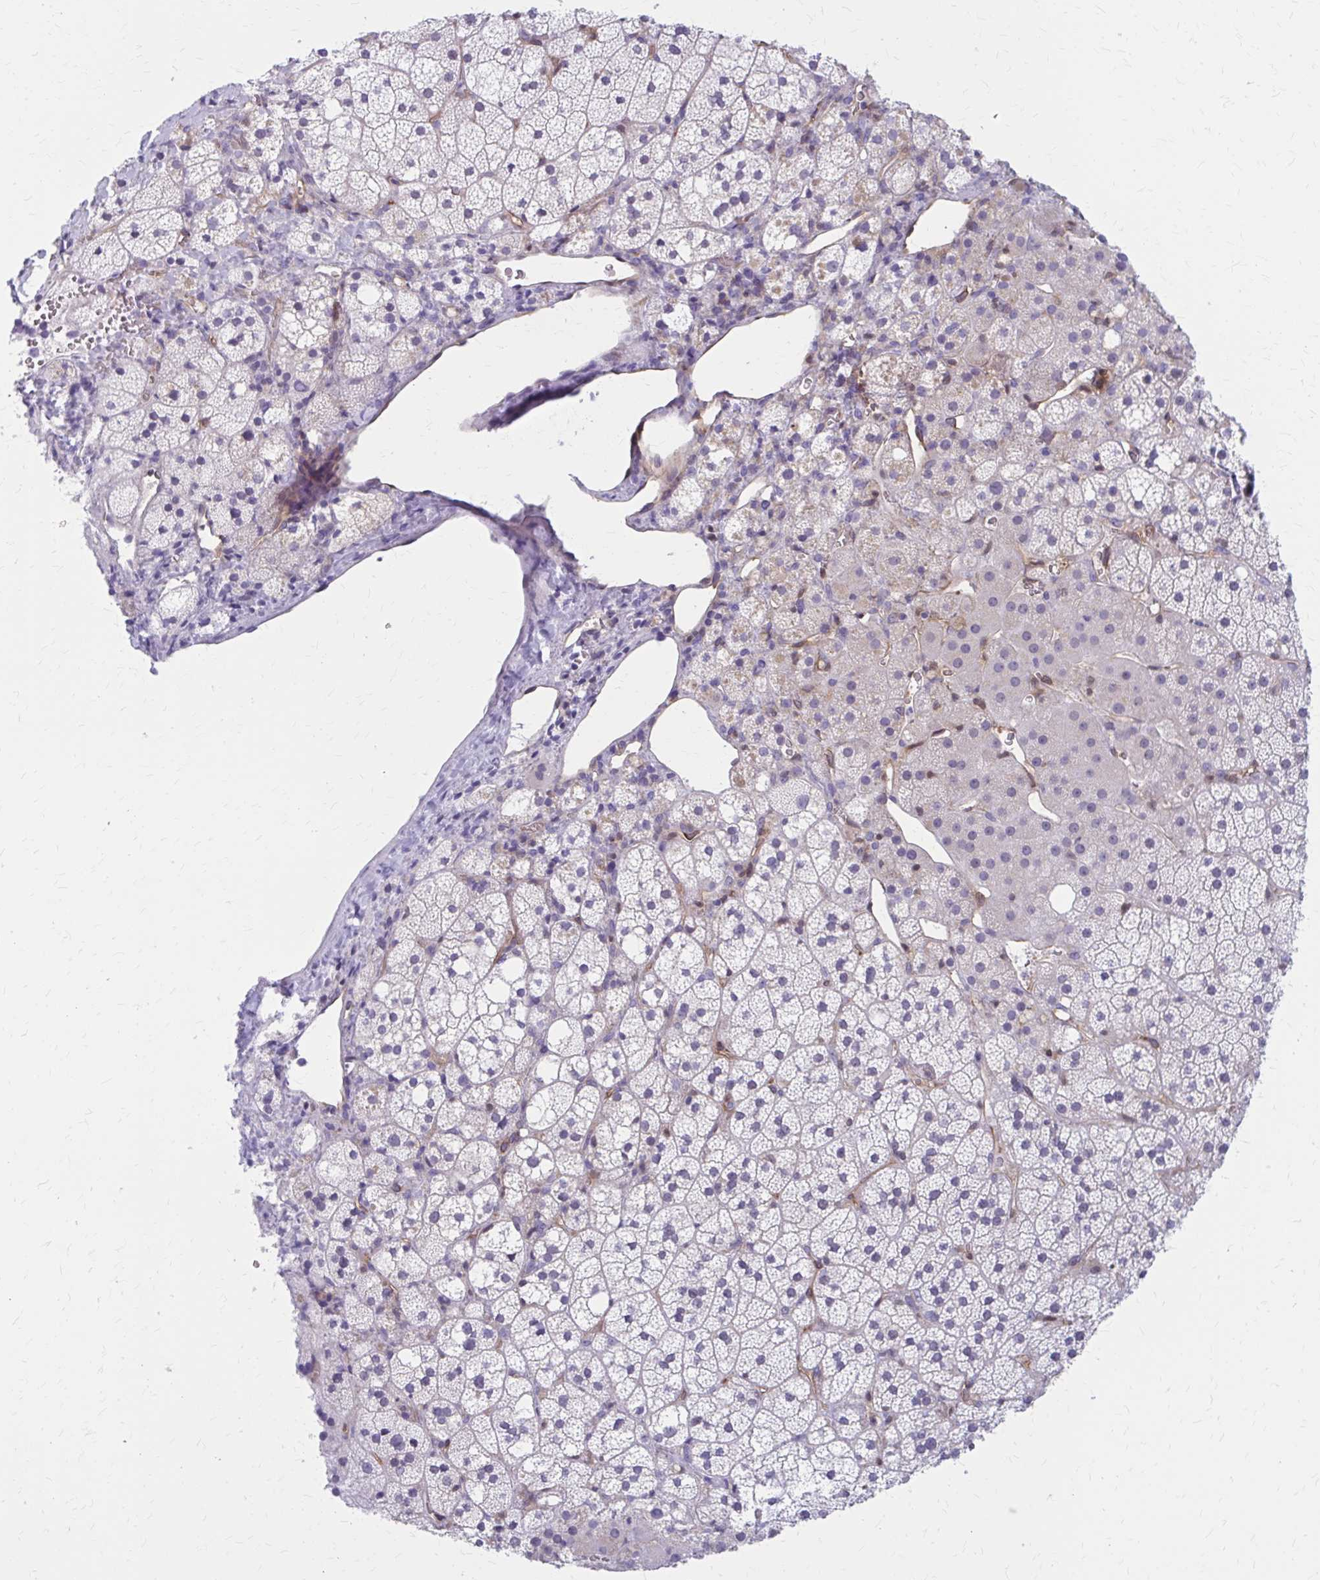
{"staining": {"intensity": "weak", "quantity": "<25%", "location": "cytoplasmic/membranous"}, "tissue": "adrenal gland", "cell_type": "Glandular cells", "image_type": "normal", "snomed": [{"axis": "morphology", "description": "Normal tissue, NOS"}, {"axis": "topography", "description": "Adrenal gland"}], "caption": "Adrenal gland stained for a protein using immunohistochemistry shows no staining glandular cells.", "gene": "CLIC2", "patient": {"sex": "male", "age": 53}}